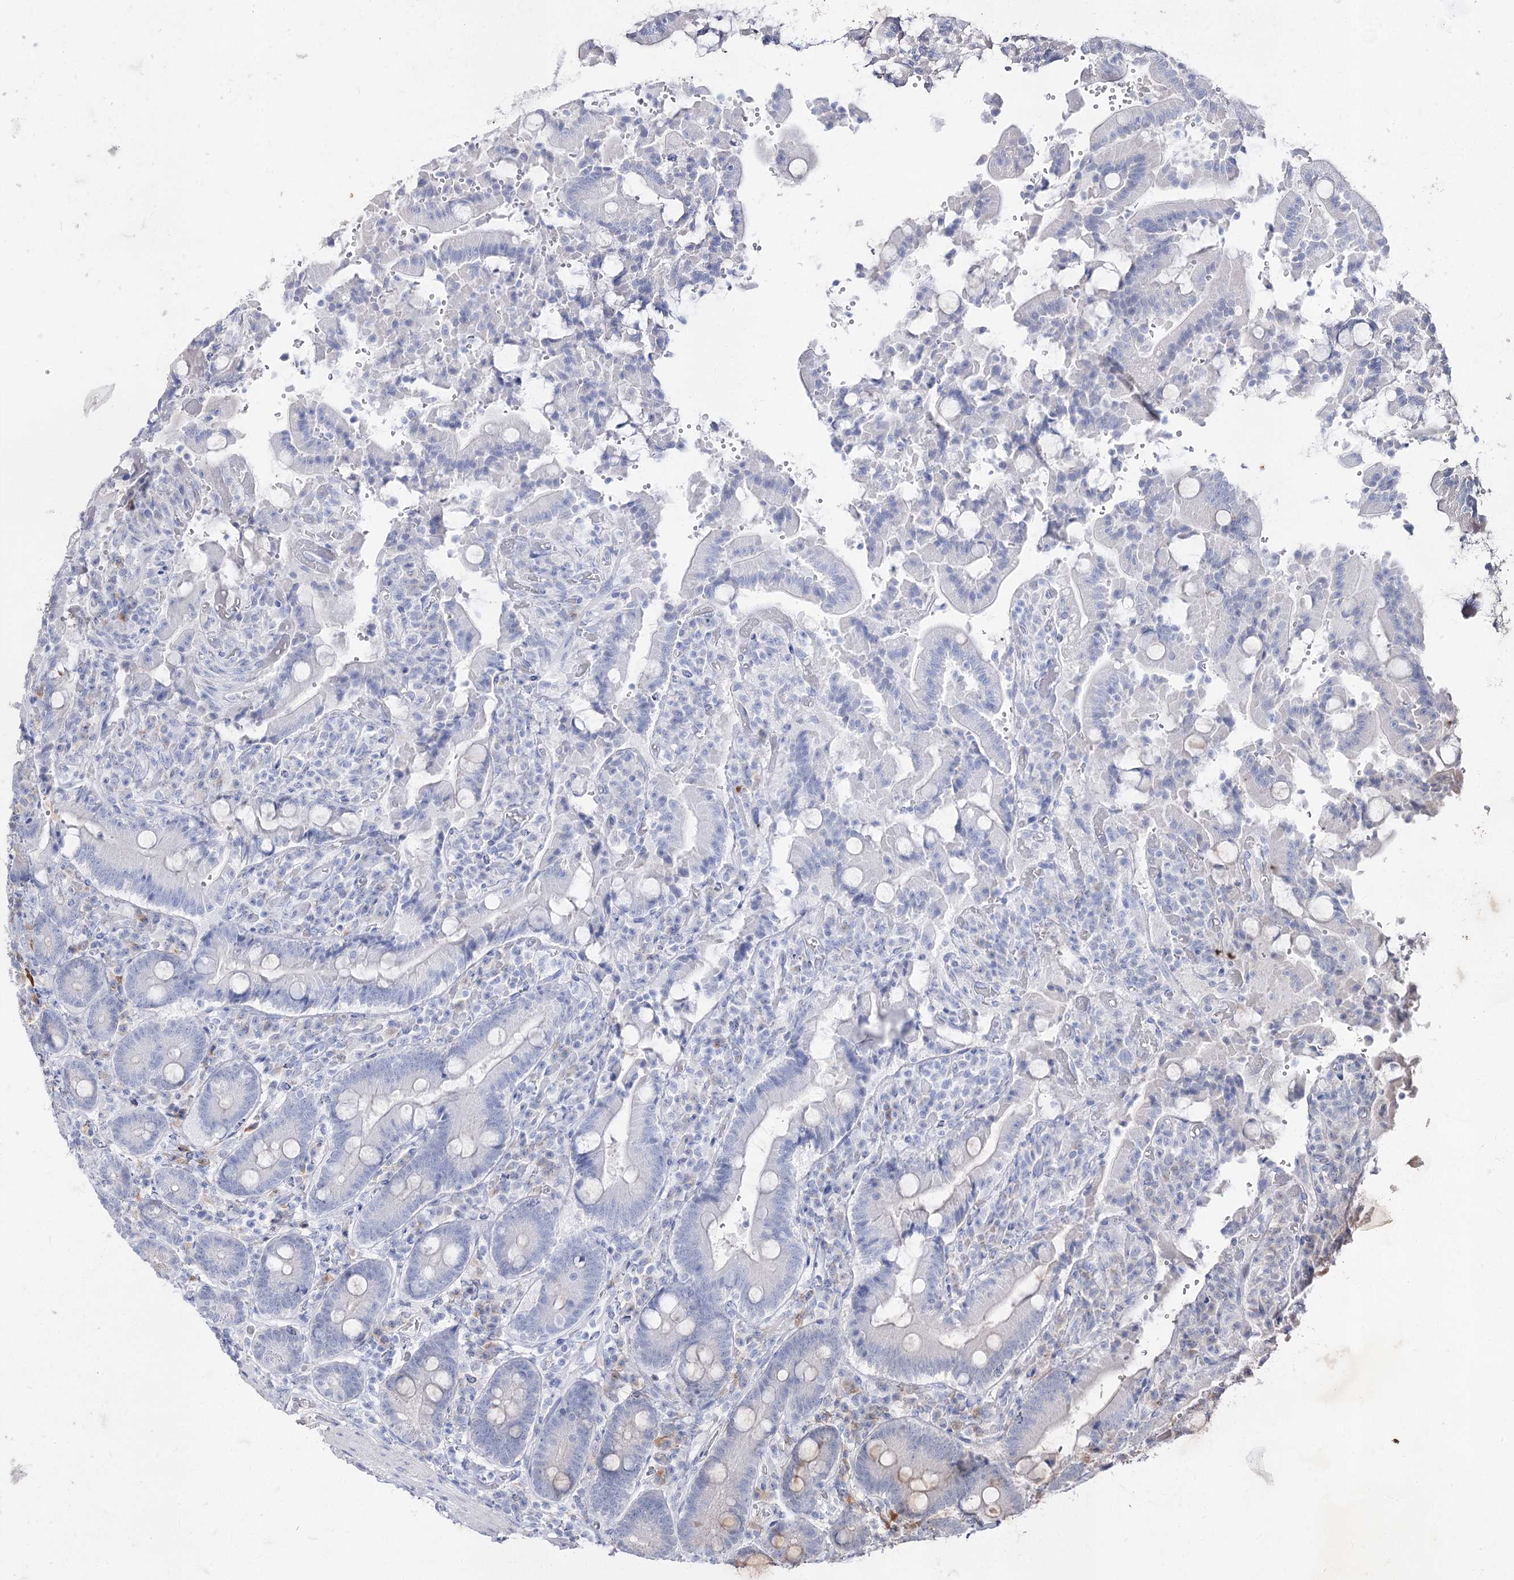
{"staining": {"intensity": "negative", "quantity": "none", "location": "none"}, "tissue": "duodenum", "cell_type": "Glandular cells", "image_type": "normal", "snomed": [{"axis": "morphology", "description": "Normal tissue, NOS"}, {"axis": "topography", "description": "Duodenum"}], "caption": "Glandular cells show no significant staining in benign duodenum.", "gene": "ACRV1", "patient": {"sex": "female", "age": 62}}